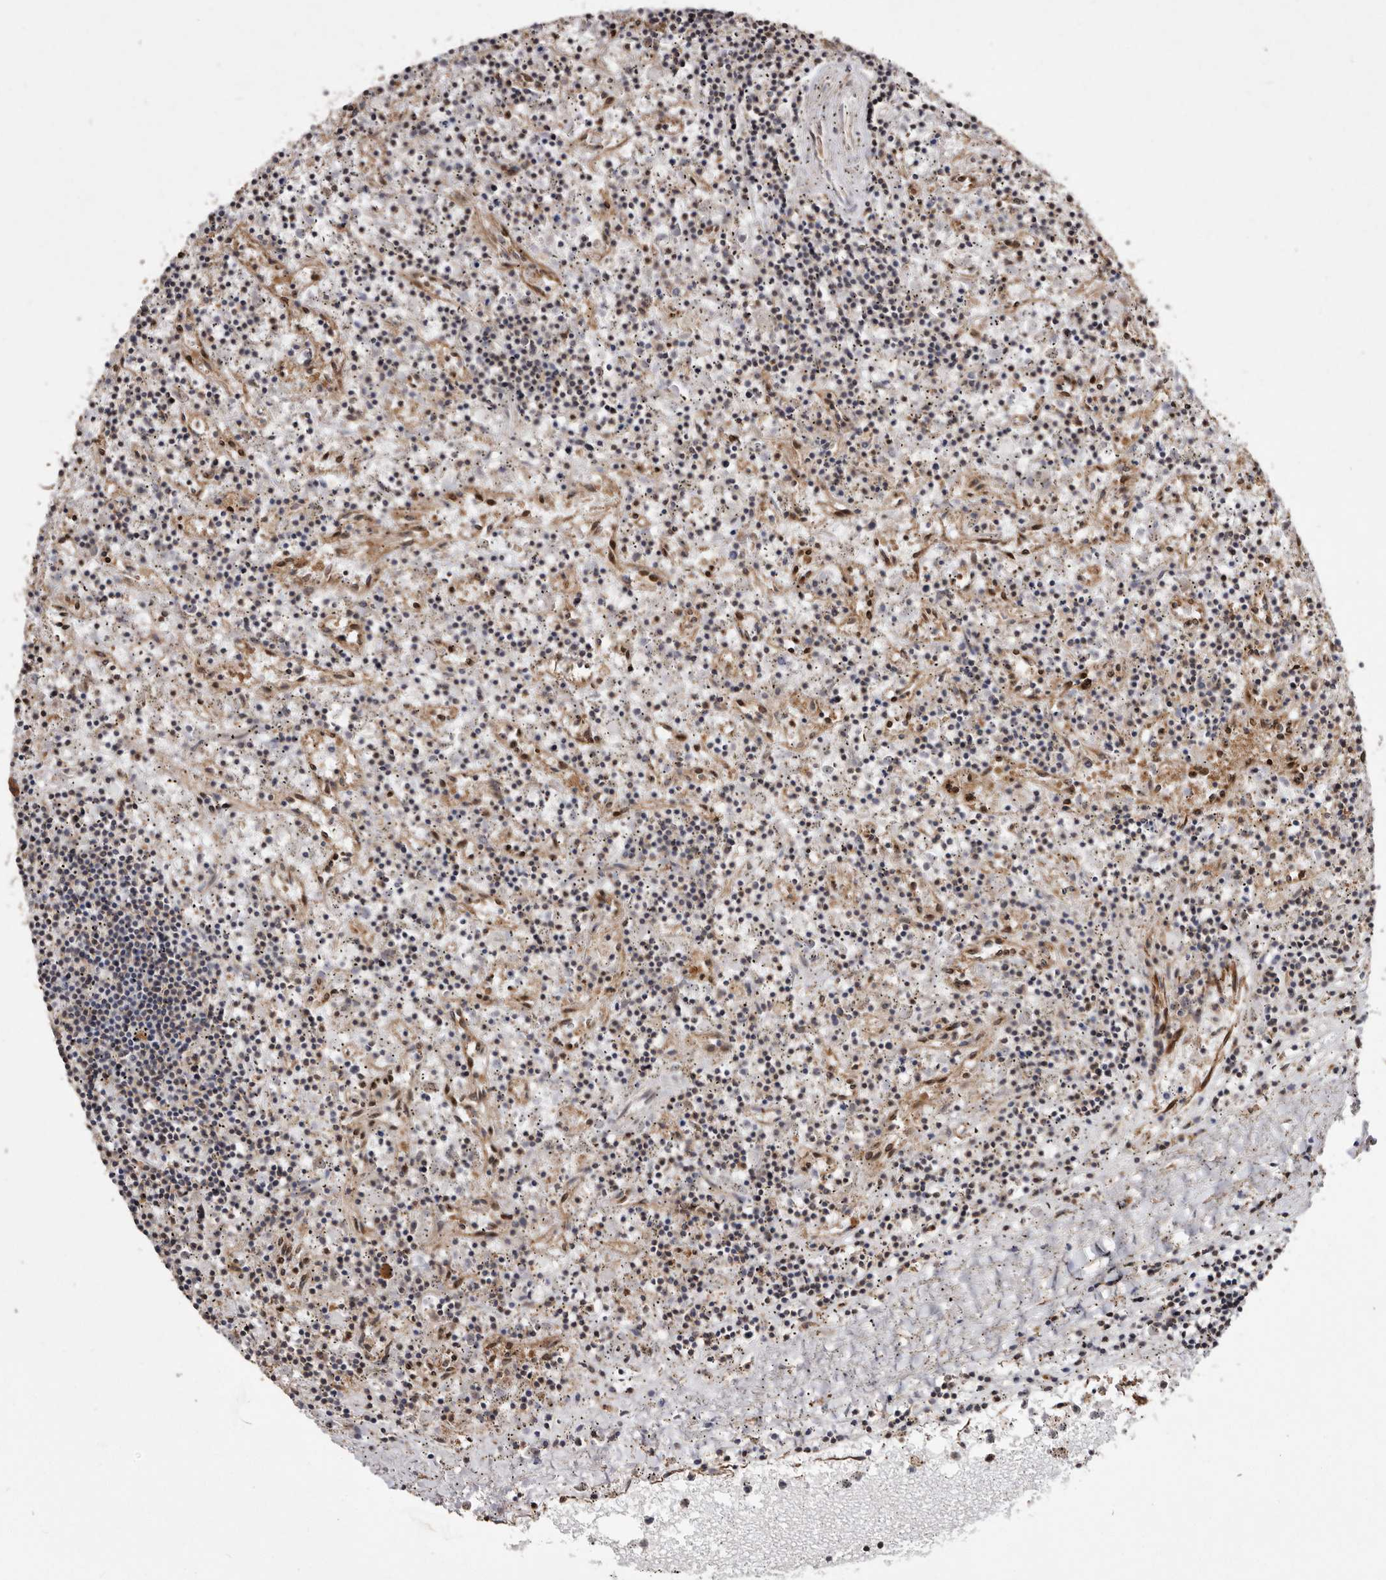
{"staining": {"intensity": "negative", "quantity": "none", "location": "none"}, "tissue": "lymphoma", "cell_type": "Tumor cells", "image_type": "cancer", "snomed": [{"axis": "morphology", "description": "Malignant lymphoma, non-Hodgkin's type, Low grade"}, {"axis": "topography", "description": "Spleen"}], "caption": "Malignant lymphoma, non-Hodgkin's type (low-grade) was stained to show a protein in brown. There is no significant positivity in tumor cells.", "gene": "FLAD1", "patient": {"sex": "male", "age": 76}}